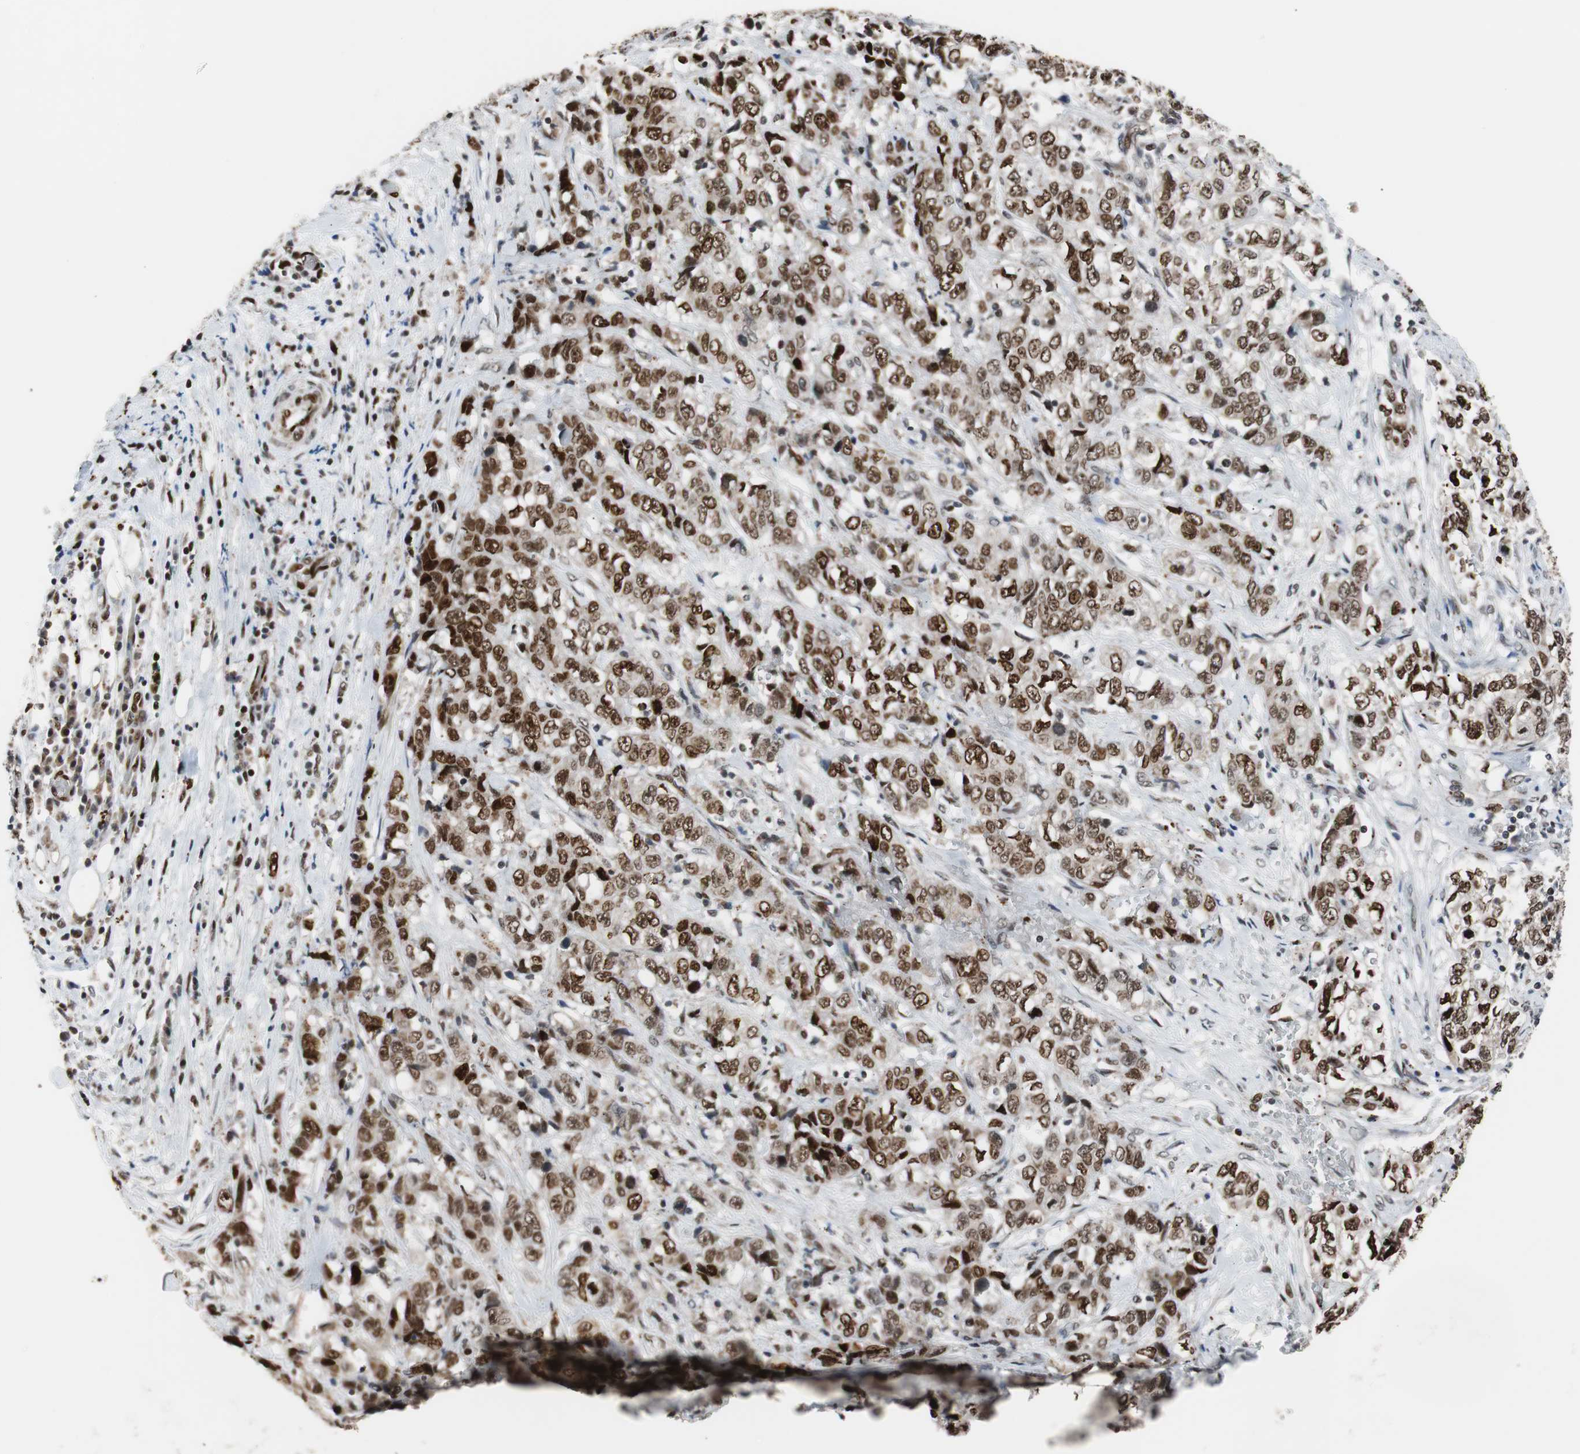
{"staining": {"intensity": "strong", "quantity": ">75%", "location": "nuclear"}, "tissue": "stomach cancer", "cell_type": "Tumor cells", "image_type": "cancer", "snomed": [{"axis": "morphology", "description": "Adenocarcinoma, NOS"}, {"axis": "topography", "description": "Stomach"}], "caption": "DAB immunohistochemical staining of adenocarcinoma (stomach) reveals strong nuclear protein staining in about >75% of tumor cells.", "gene": "NBL1", "patient": {"sex": "male", "age": 48}}